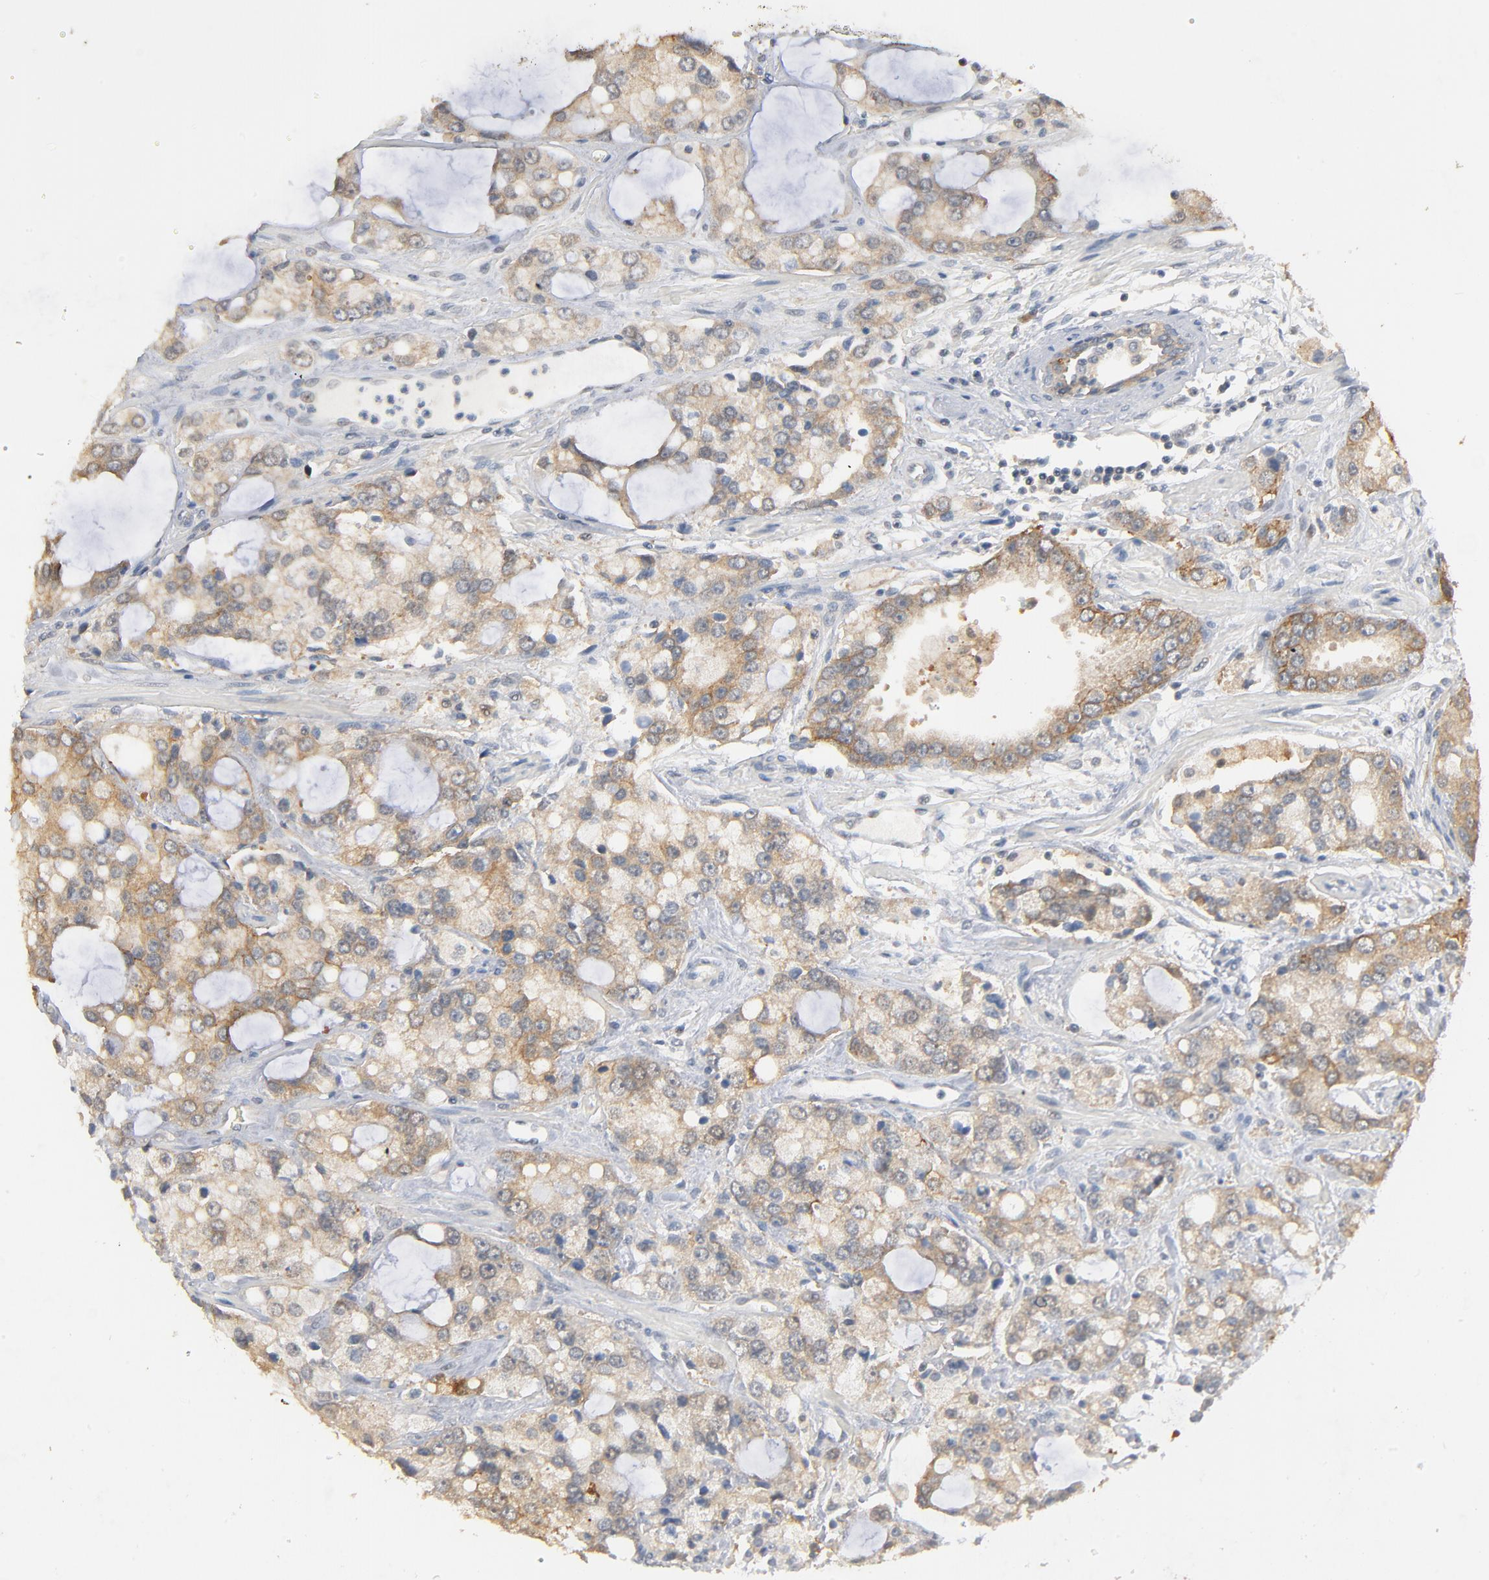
{"staining": {"intensity": "weak", "quantity": ">75%", "location": "cytoplasmic/membranous"}, "tissue": "prostate cancer", "cell_type": "Tumor cells", "image_type": "cancer", "snomed": [{"axis": "morphology", "description": "Adenocarcinoma, High grade"}, {"axis": "topography", "description": "Prostate"}], "caption": "Tumor cells exhibit low levels of weak cytoplasmic/membranous staining in approximately >75% of cells in human prostate adenocarcinoma (high-grade). The protein is stained brown, and the nuclei are stained in blue (DAB (3,3'-diaminobenzidine) IHC with brightfield microscopy, high magnification).", "gene": "EPCAM", "patient": {"sex": "male", "age": 67}}